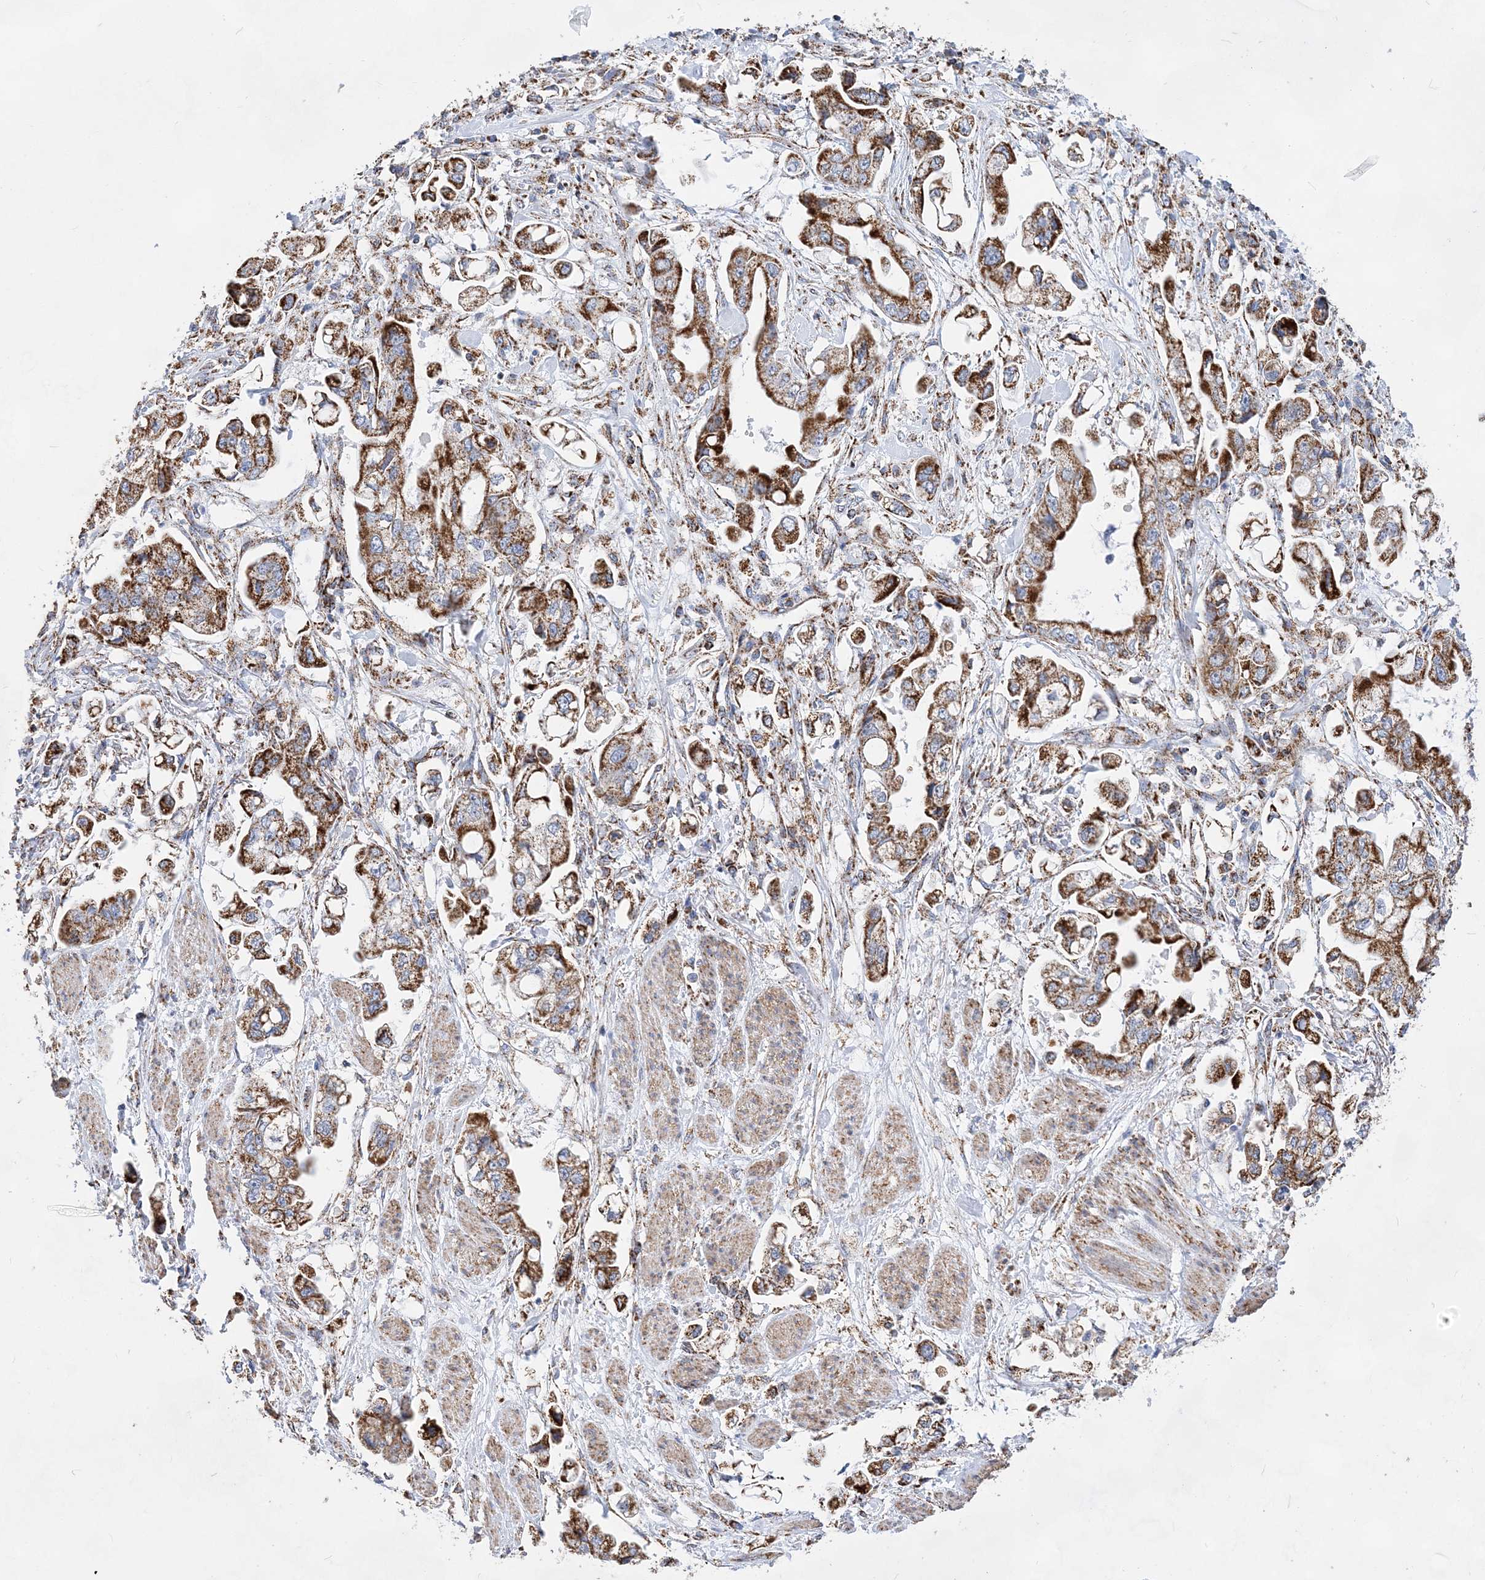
{"staining": {"intensity": "moderate", "quantity": ">75%", "location": "cytoplasmic/membranous"}, "tissue": "stomach cancer", "cell_type": "Tumor cells", "image_type": "cancer", "snomed": [{"axis": "morphology", "description": "Adenocarcinoma, NOS"}, {"axis": "topography", "description": "Stomach"}], "caption": "A medium amount of moderate cytoplasmic/membranous expression is appreciated in approximately >75% of tumor cells in adenocarcinoma (stomach) tissue.", "gene": "ACOT9", "patient": {"sex": "male", "age": 62}}